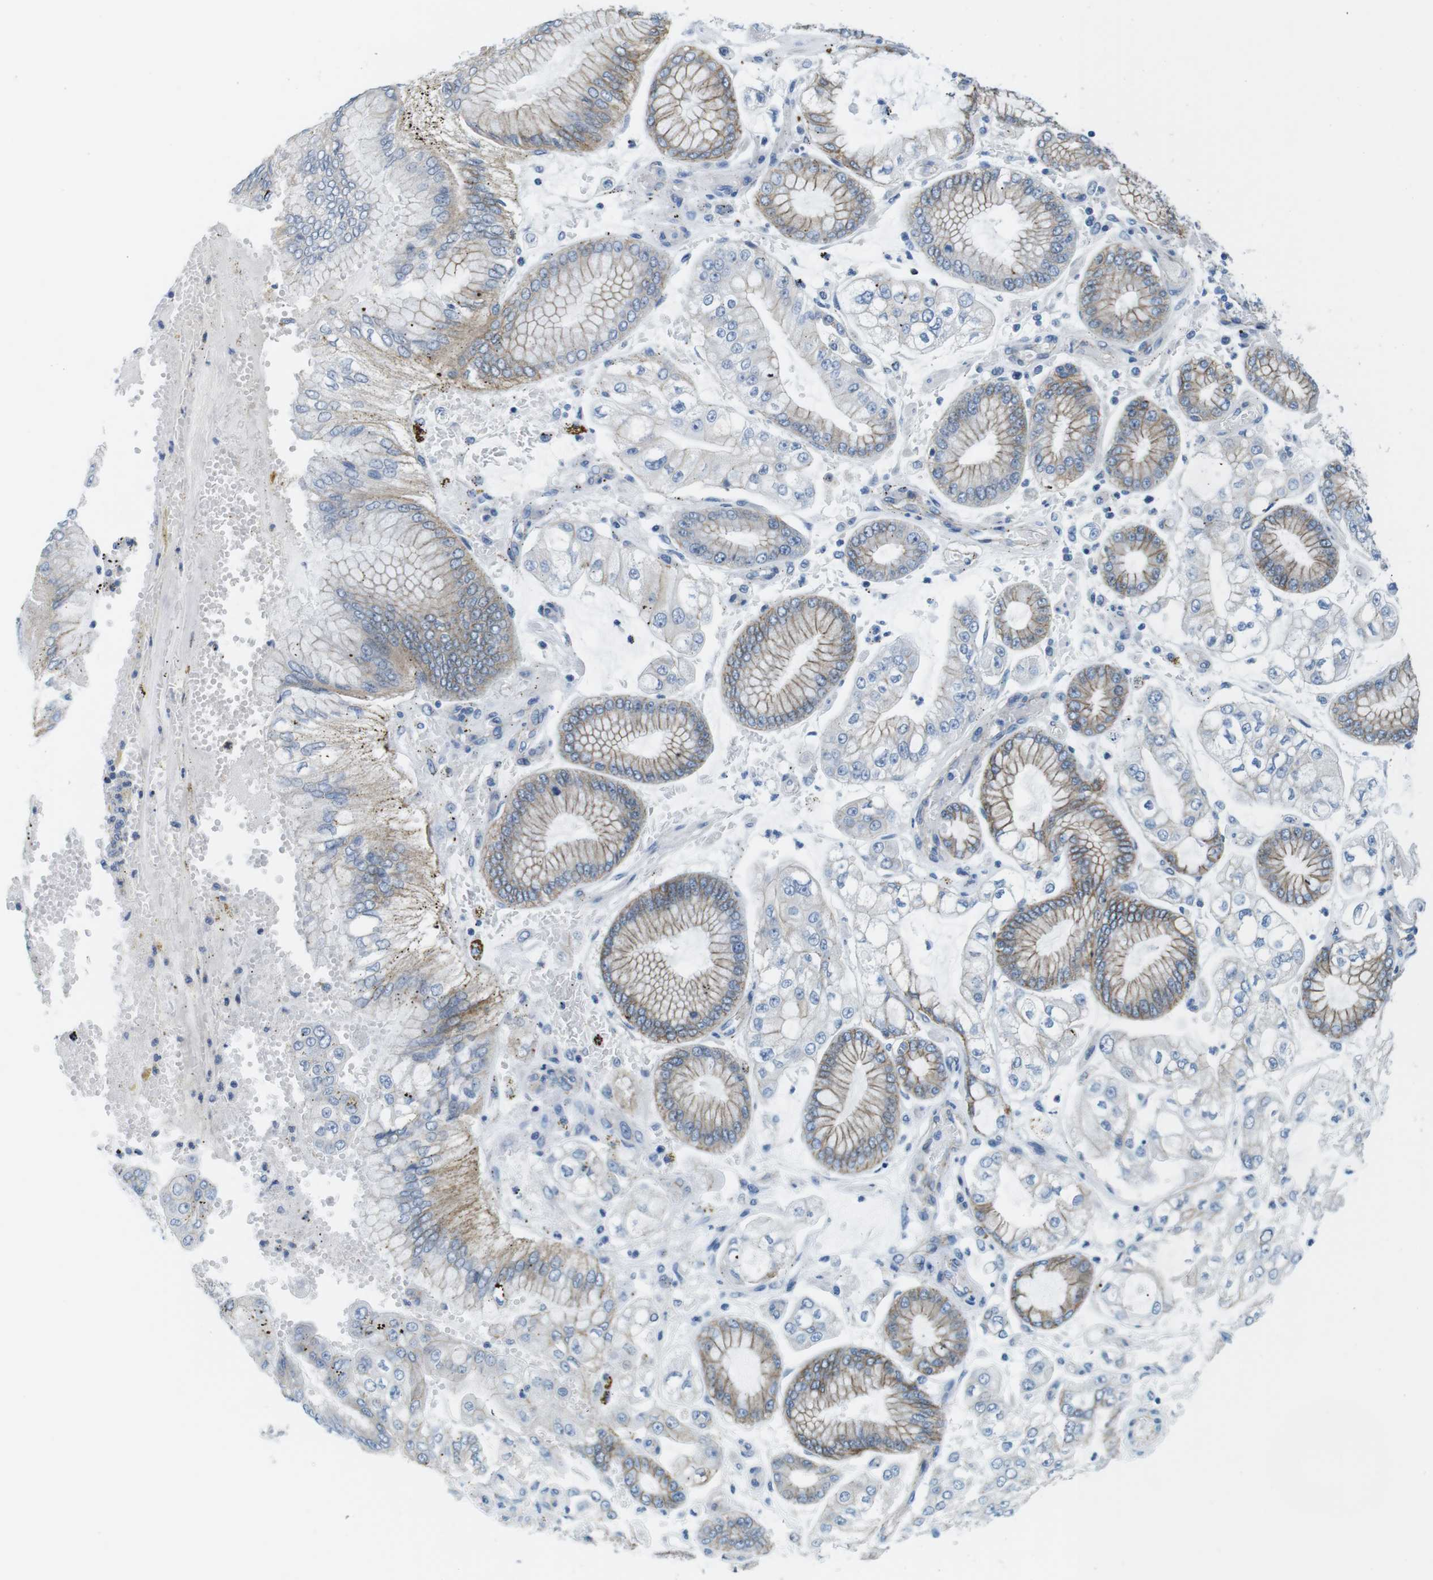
{"staining": {"intensity": "moderate", "quantity": "25%-75%", "location": "cytoplasmic/membranous"}, "tissue": "stomach cancer", "cell_type": "Tumor cells", "image_type": "cancer", "snomed": [{"axis": "morphology", "description": "Adenocarcinoma, NOS"}, {"axis": "topography", "description": "Stomach"}], "caption": "IHC staining of stomach cancer, which demonstrates medium levels of moderate cytoplasmic/membranous expression in about 25%-75% of tumor cells indicating moderate cytoplasmic/membranous protein expression. The staining was performed using DAB (brown) for protein detection and nuclei were counterstained in hematoxylin (blue).", "gene": "SLC6A6", "patient": {"sex": "male", "age": 76}}